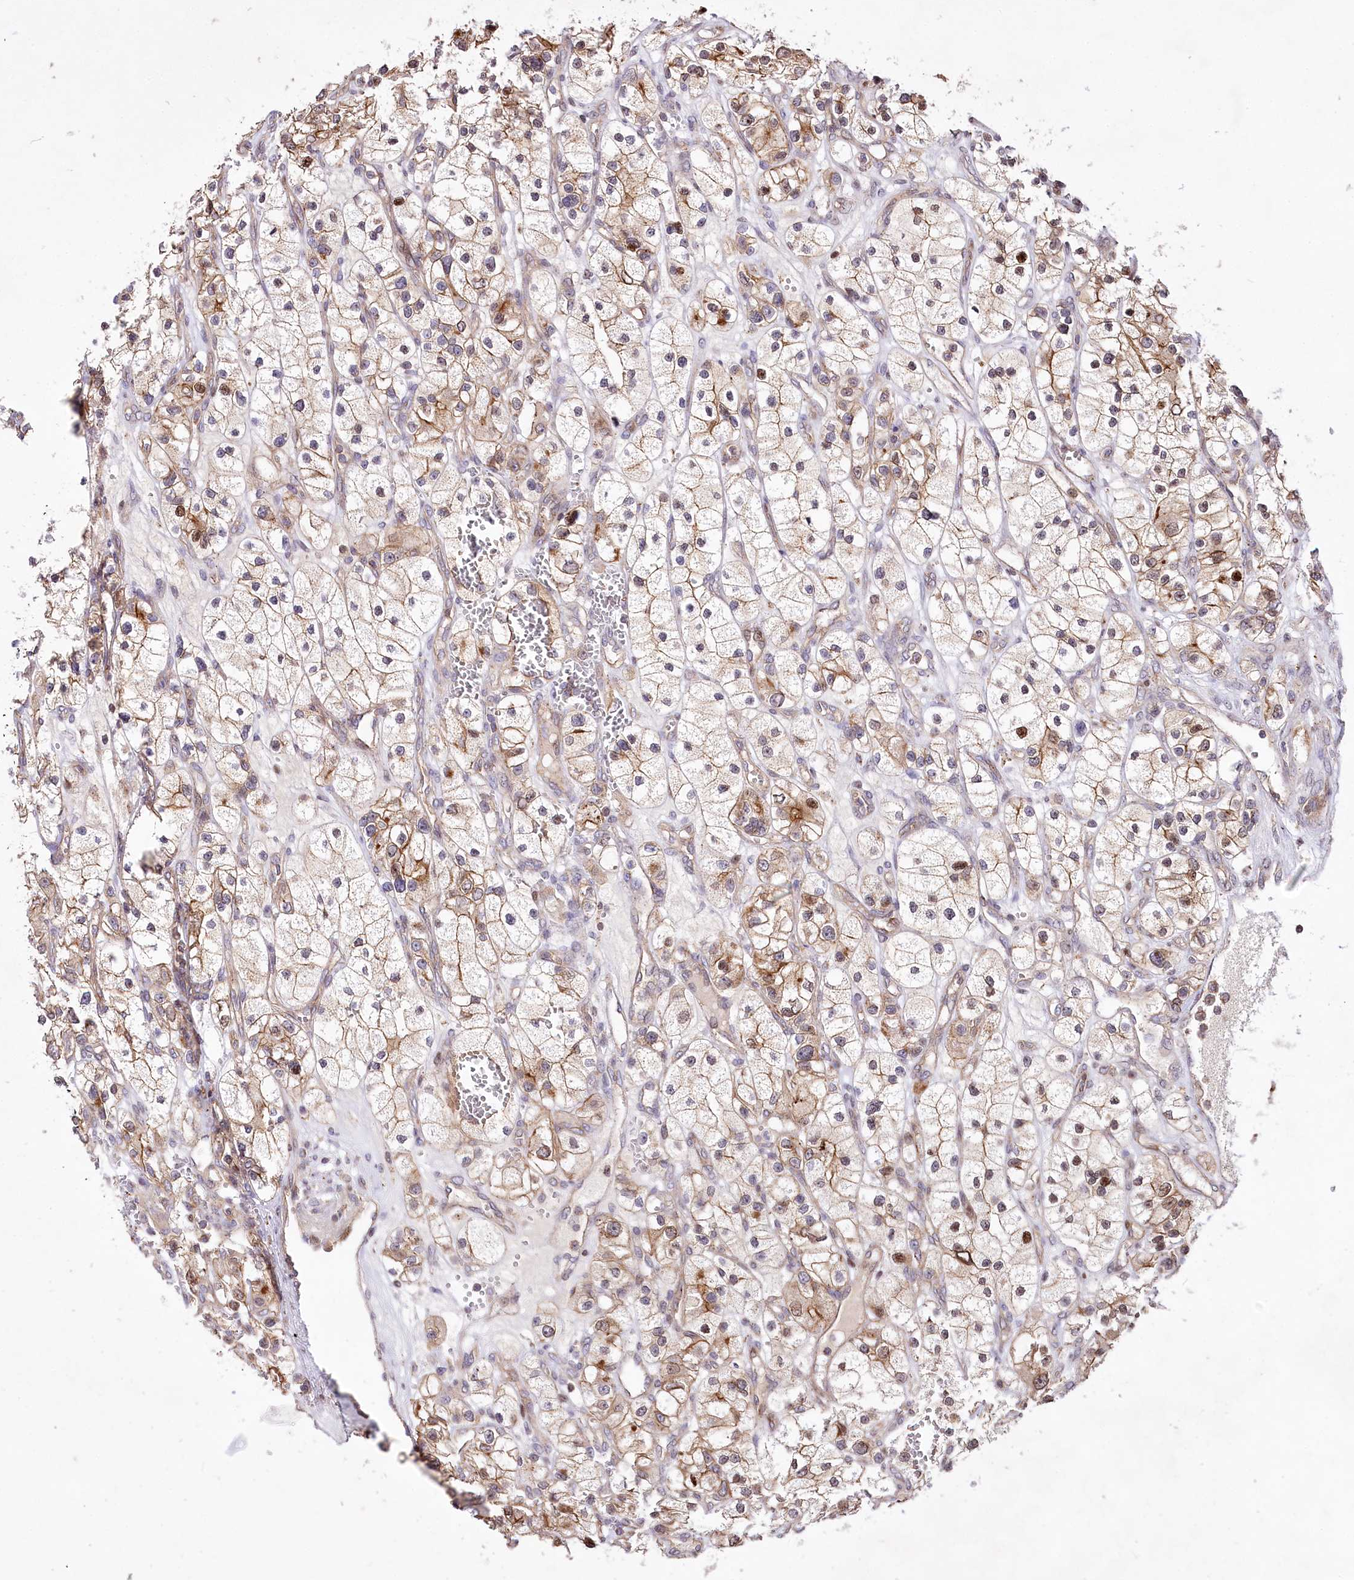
{"staining": {"intensity": "moderate", "quantity": "25%-75%", "location": "cytoplasmic/membranous"}, "tissue": "renal cancer", "cell_type": "Tumor cells", "image_type": "cancer", "snomed": [{"axis": "morphology", "description": "Adenocarcinoma, NOS"}, {"axis": "topography", "description": "Kidney"}], "caption": "This is an image of IHC staining of adenocarcinoma (renal), which shows moderate staining in the cytoplasmic/membranous of tumor cells.", "gene": "ZFYVE27", "patient": {"sex": "female", "age": 57}}